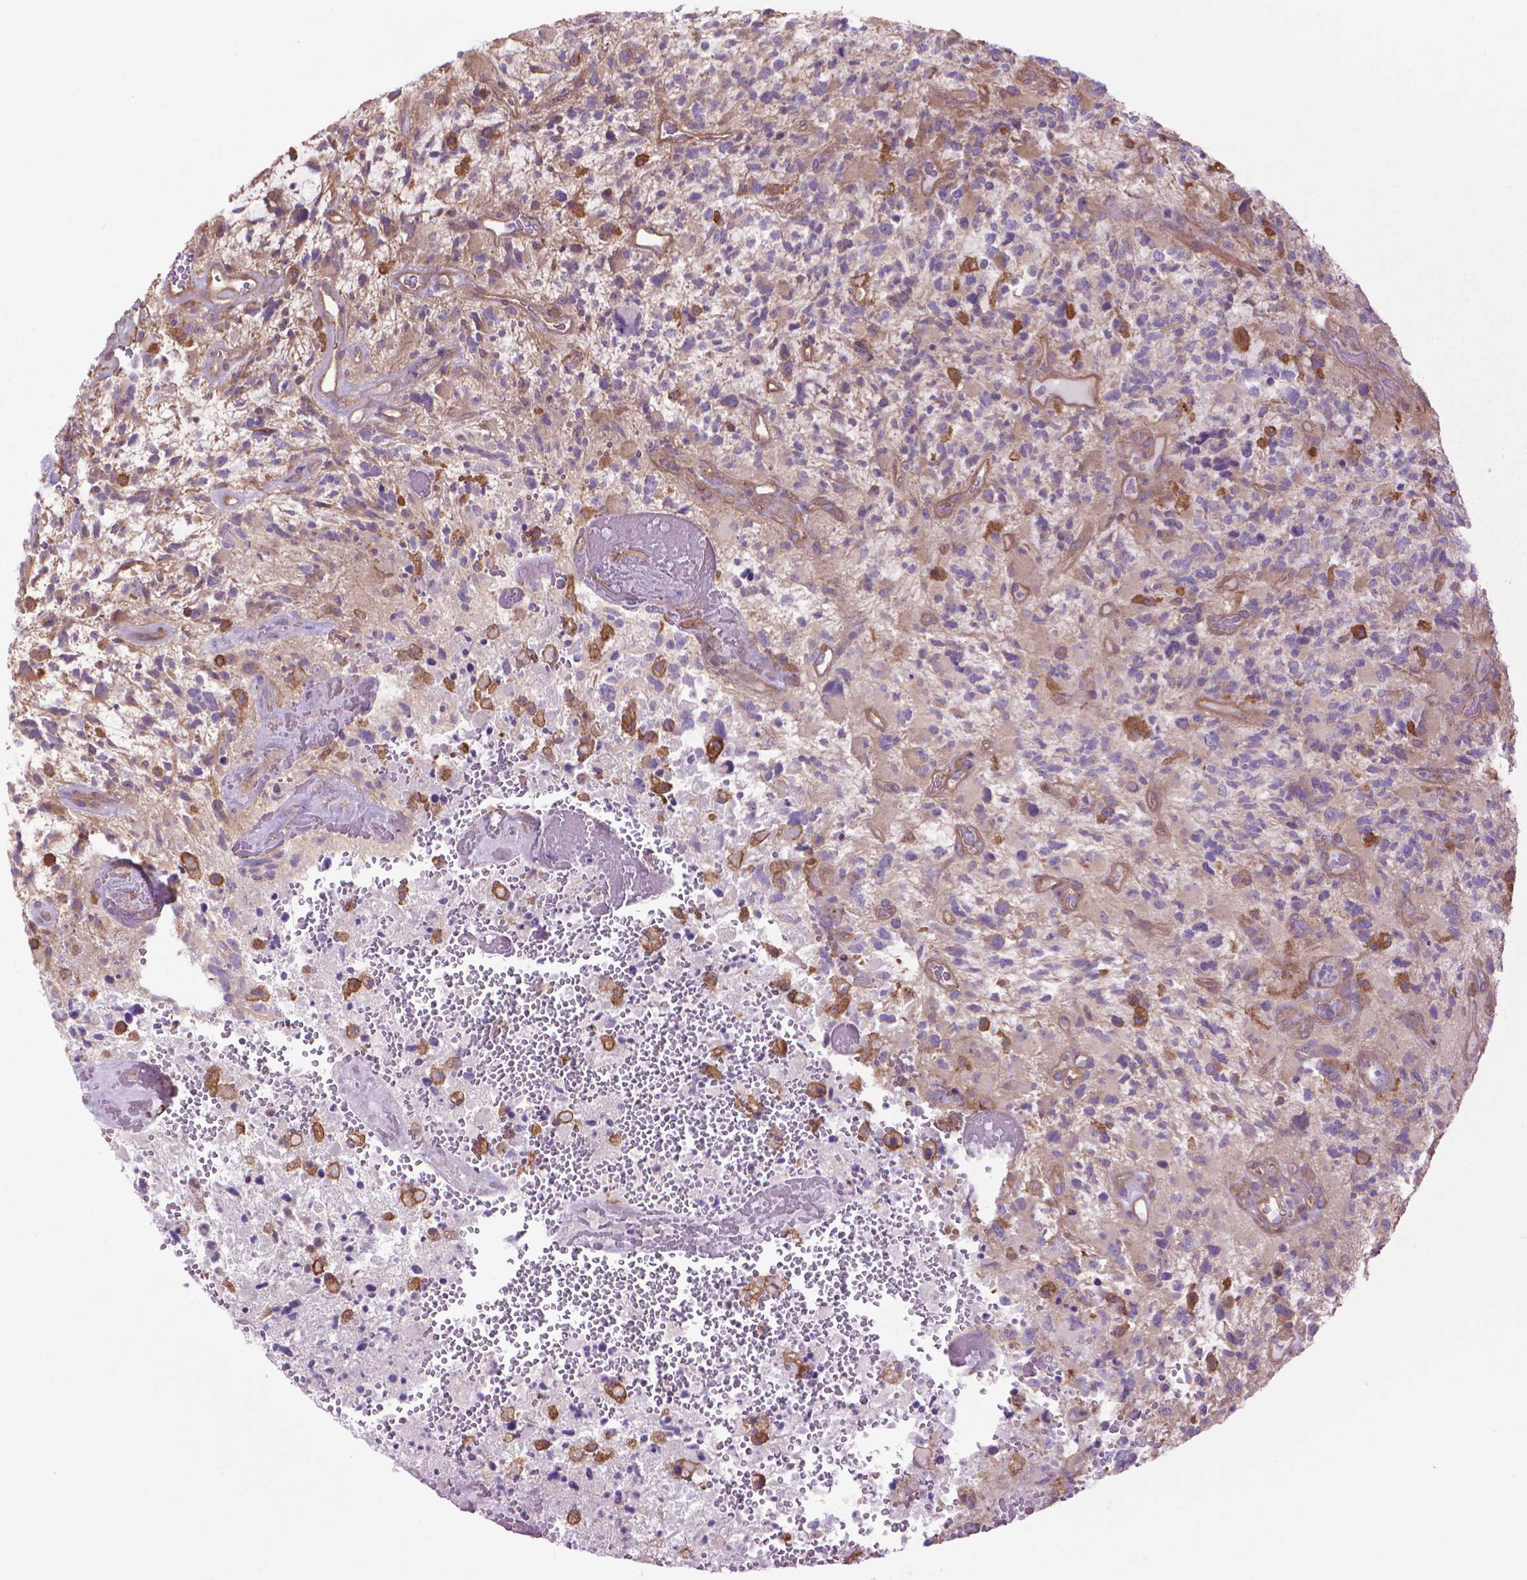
{"staining": {"intensity": "negative", "quantity": "none", "location": "none"}, "tissue": "glioma", "cell_type": "Tumor cells", "image_type": "cancer", "snomed": [{"axis": "morphology", "description": "Glioma, malignant, High grade"}, {"axis": "topography", "description": "Brain"}], "caption": "A photomicrograph of malignant high-grade glioma stained for a protein shows no brown staining in tumor cells.", "gene": "CORO1B", "patient": {"sex": "female", "age": 71}}